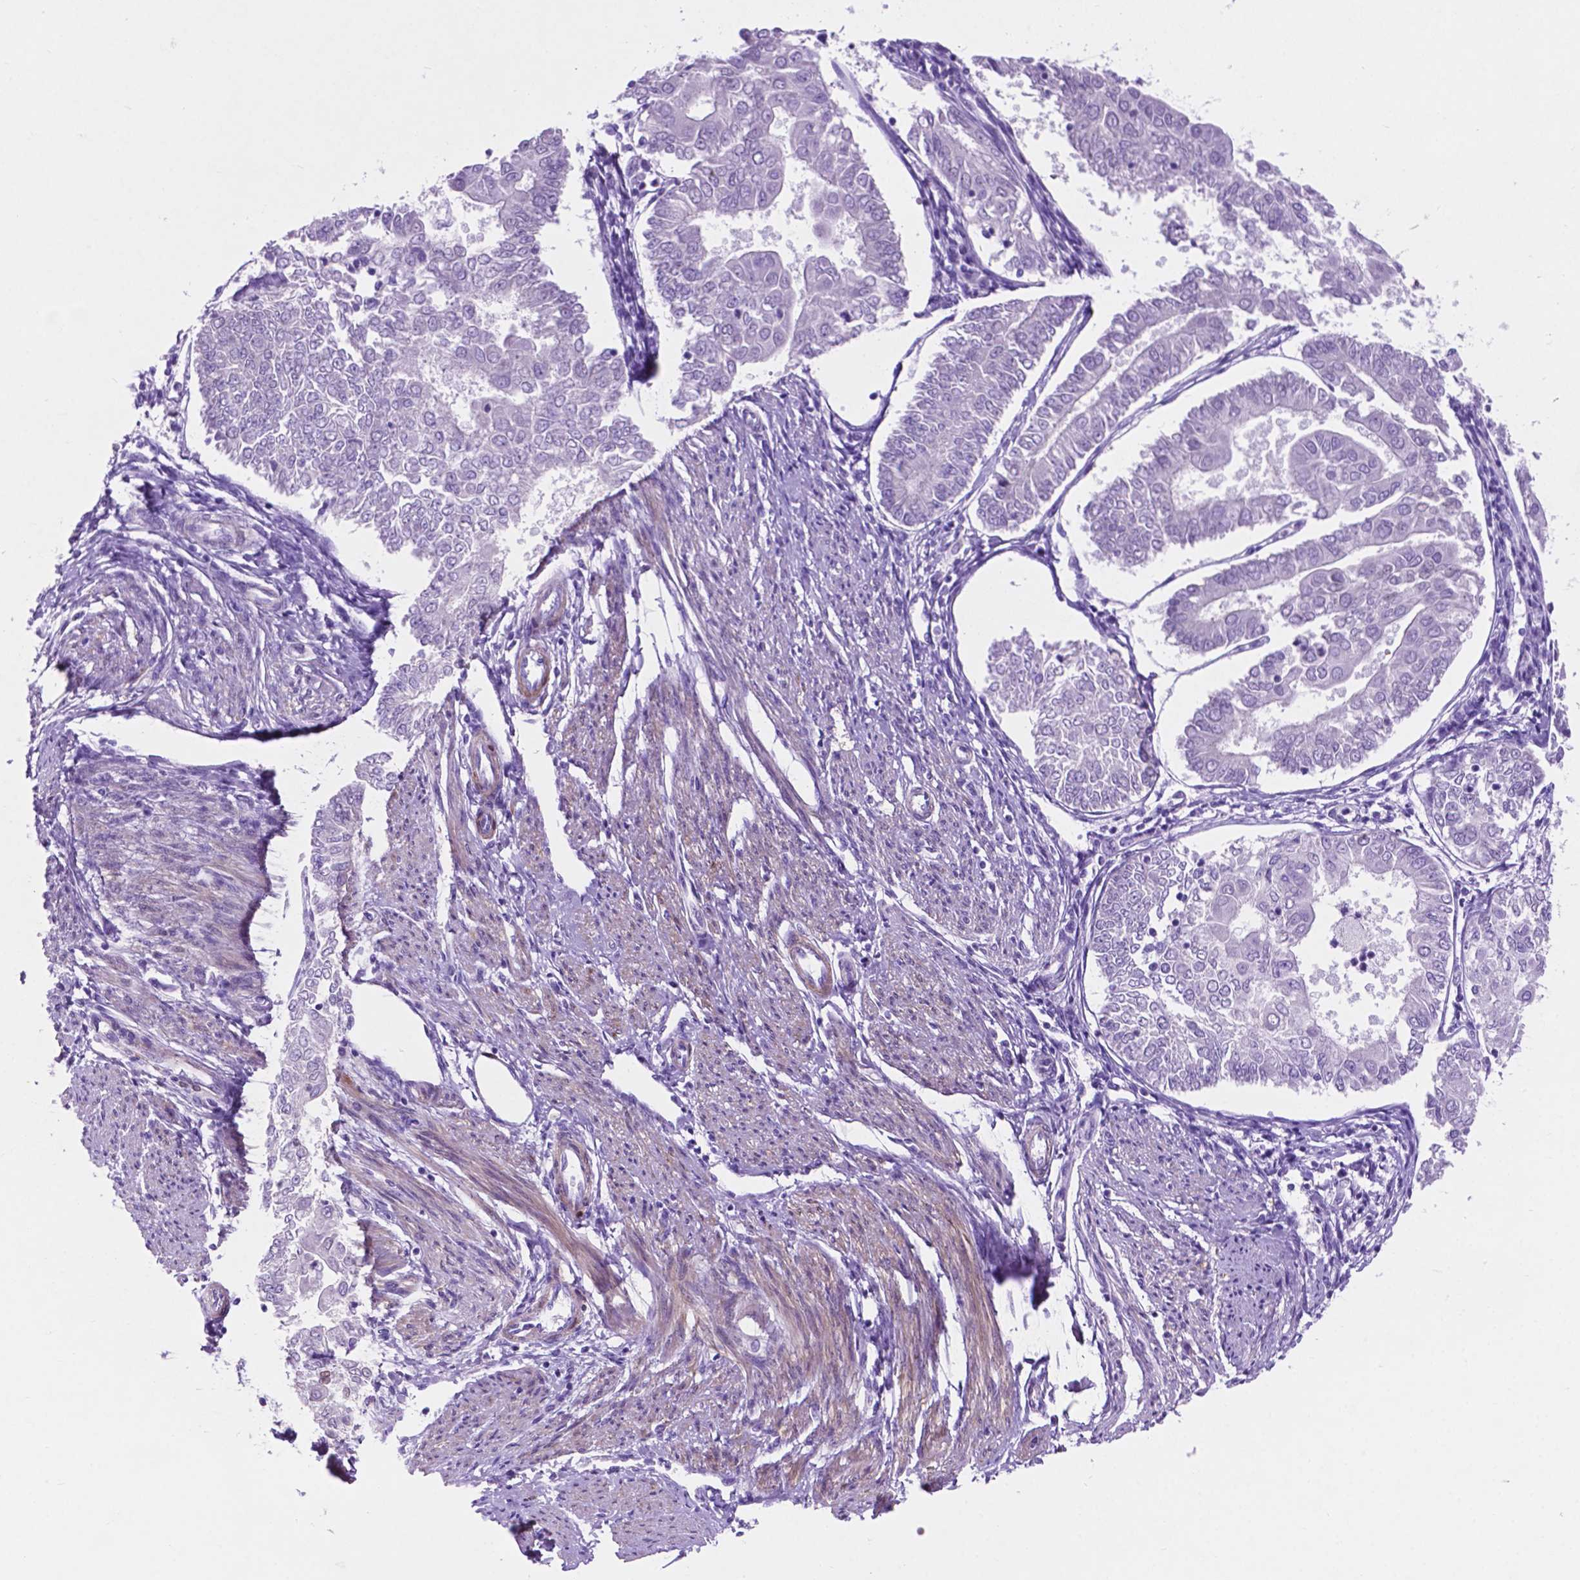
{"staining": {"intensity": "negative", "quantity": "none", "location": "none"}, "tissue": "endometrial cancer", "cell_type": "Tumor cells", "image_type": "cancer", "snomed": [{"axis": "morphology", "description": "Adenocarcinoma, NOS"}, {"axis": "topography", "description": "Endometrium"}], "caption": "There is no significant expression in tumor cells of adenocarcinoma (endometrial).", "gene": "ASPG", "patient": {"sex": "female", "age": 68}}